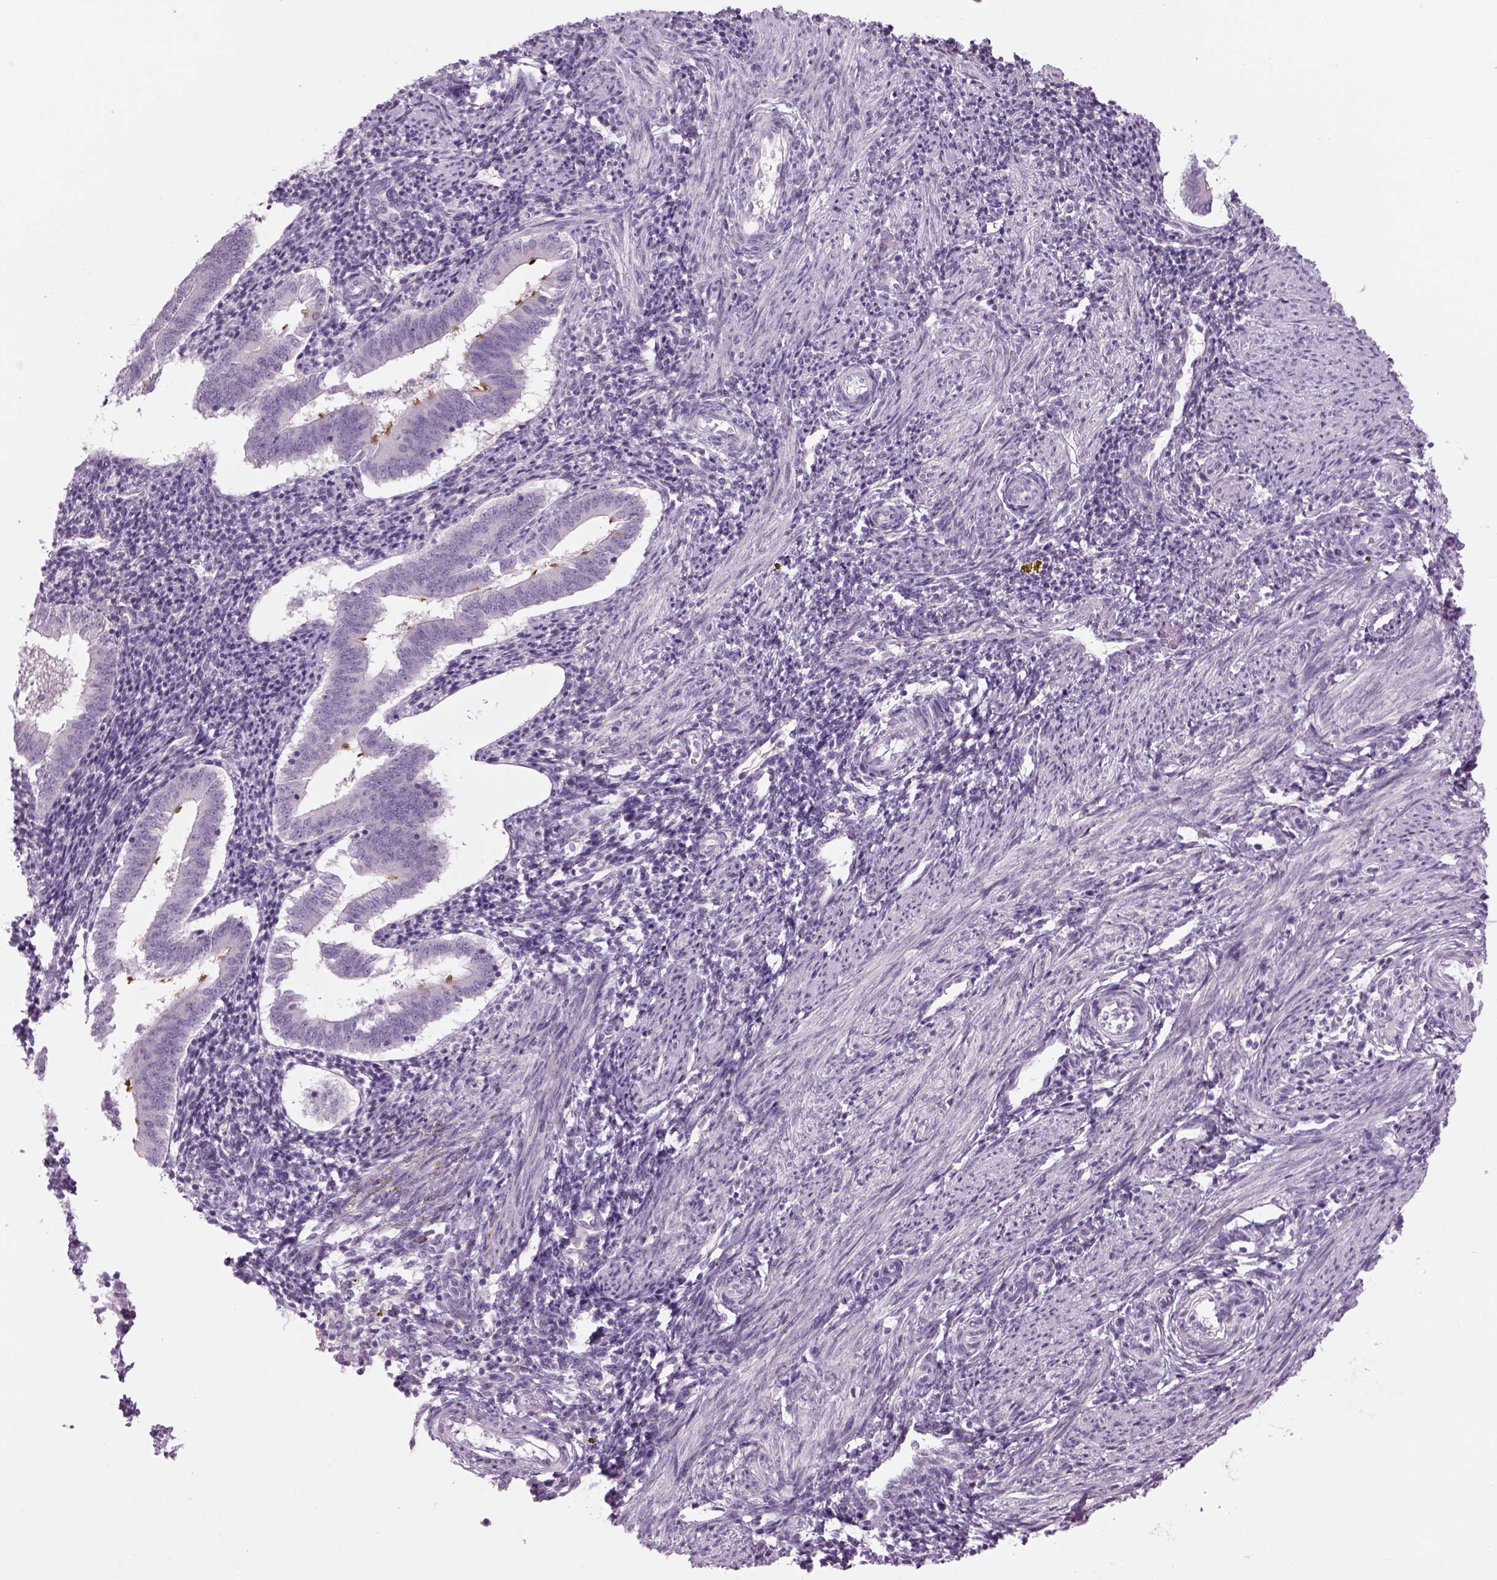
{"staining": {"intensity": "negative", "quantity": "none", "location": "none"}, "tissue": "endometrium", "cell_type": "Cells in endometrial stroma", "image_type": "normal", "snomed": [{"axis": "morphology", "description": "Normal tissue, NOS"}, {"axis": "topography", "description": "Endometrium"}], "caption": "The histopathology image demonstrates no staining of cells in endometrial stroma in benign endometrium. (DAB (3,3'-diaminobenzidine) immunohistochemistry with hematoxylin counter stain).", "gene": "MDH1B", "patient": {"sex": "female", "age": 25}}